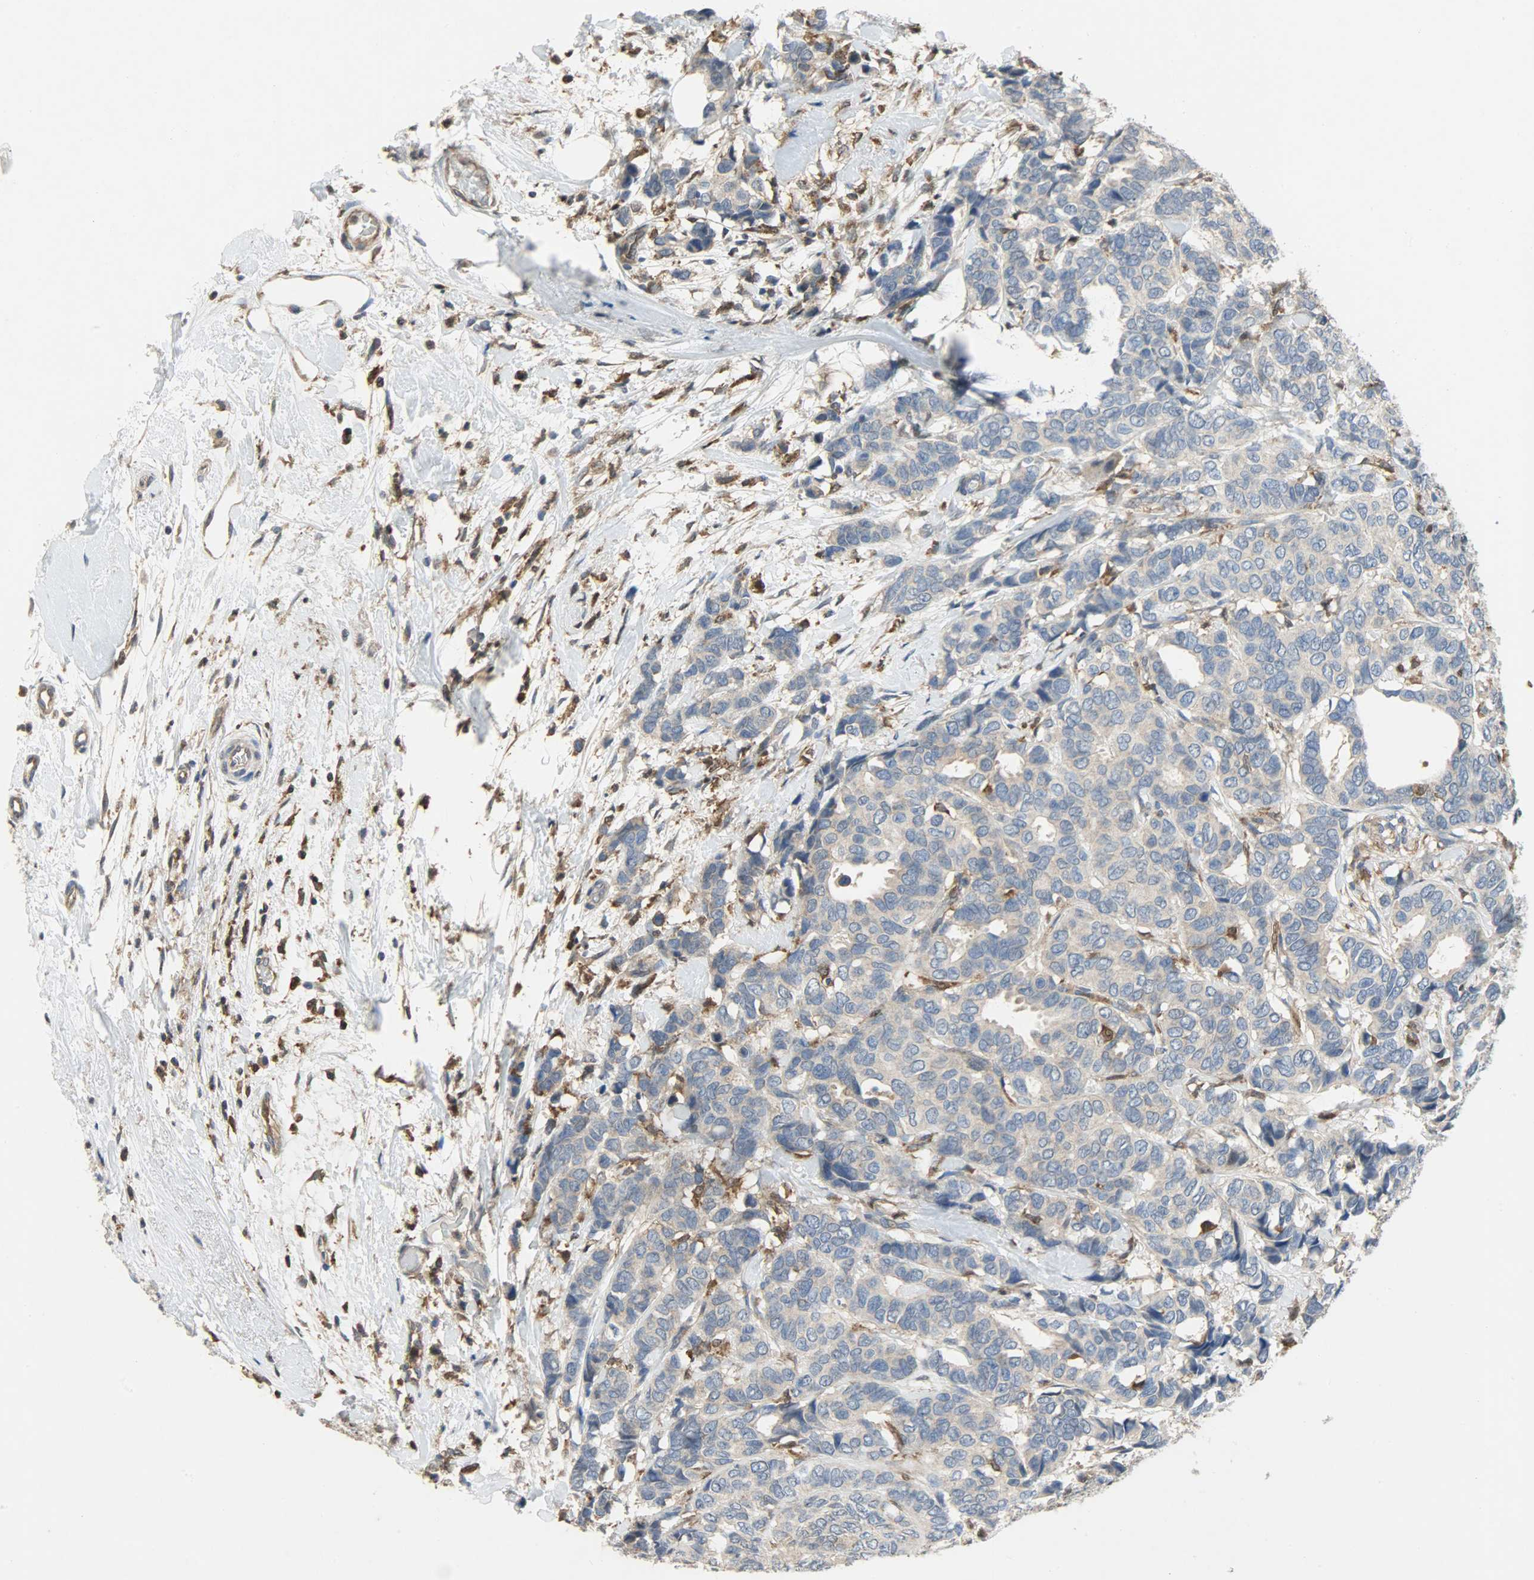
{"staining": {"intensity": "moderate", "quantity": ">75%", "location": "cytoplasmic/membranous"}, "tissue": "breast cancer", "cell_type": "Tumor cells", "image_type": "cancer", "snomed": [{"axis": "morphology", "description": "Duct carcinoma"}, {"axis": "topography", "description": "Breast"}], "caption": "About >75% of tumor cells in breast cancer (intraductal carcinoma) demonstrate moderate cytoplasmic/membranous protein positivity as visualized by brown immunohistochemical staining.", "gene": "TRIM21", "patient": {"sex": "female", "age": 87}}